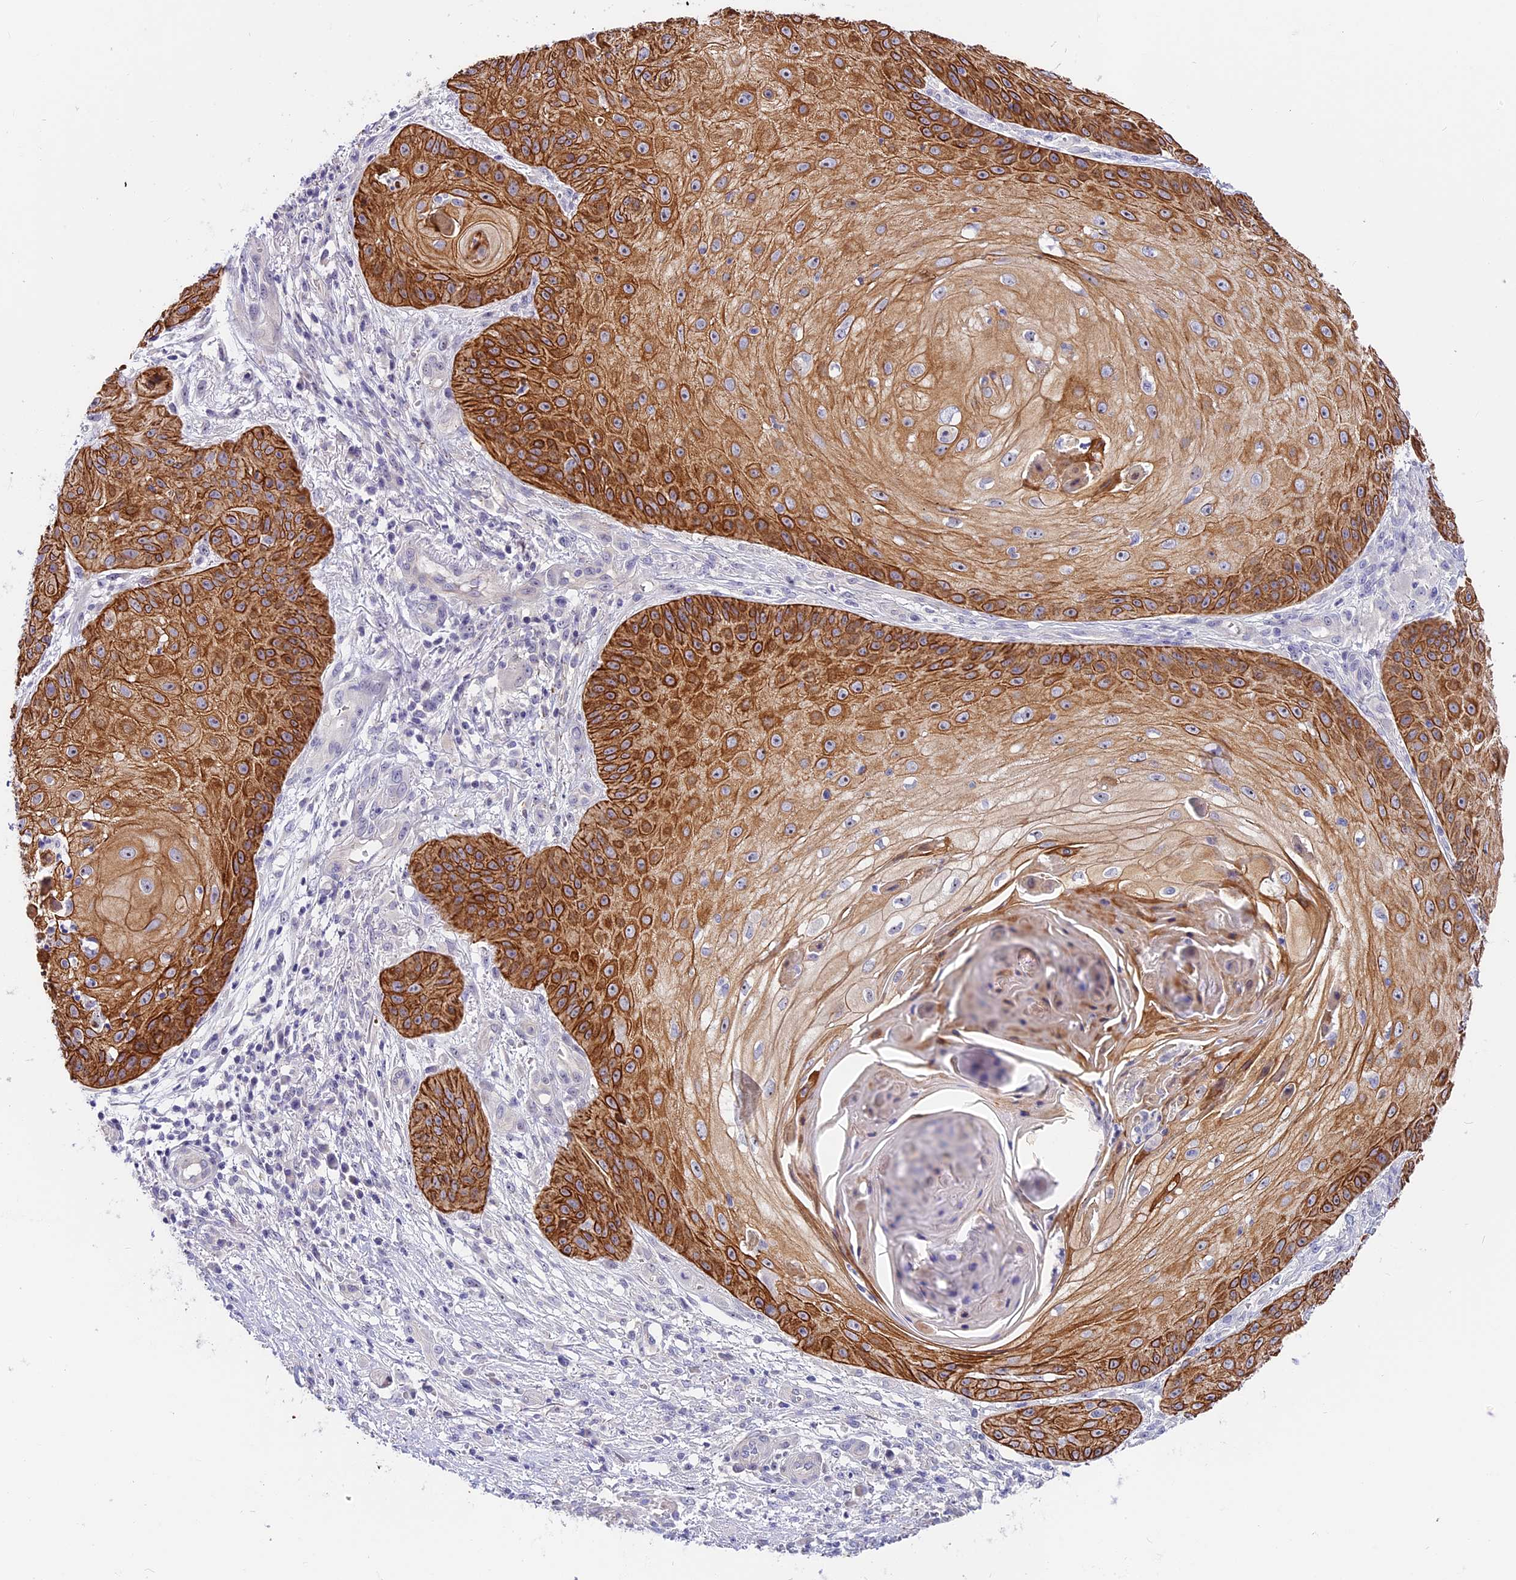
{"staining": {"intensity": "strong", "quantity": ">75%", "location": "cytoplasmic/membranous"}, "tissue": "skin cancer", "cell_type": "Tumor cells", "image_type": "cancer", "snomed": [{"axis": "morphology", "description": "Squamous cell carcinoma, NOS"}, {"axis": "topography", "description": "Skin"}], "caption": "Immunohistochemical staining of human skin cancer displays high levels of strong cytoplasmic/membranous staining in approximately >75% of tumor cells. (Brightfield microscopy of DAB IHC at high magnification).", "gene": "MIDN", "patient": {"sex": "male", "age": 70}}